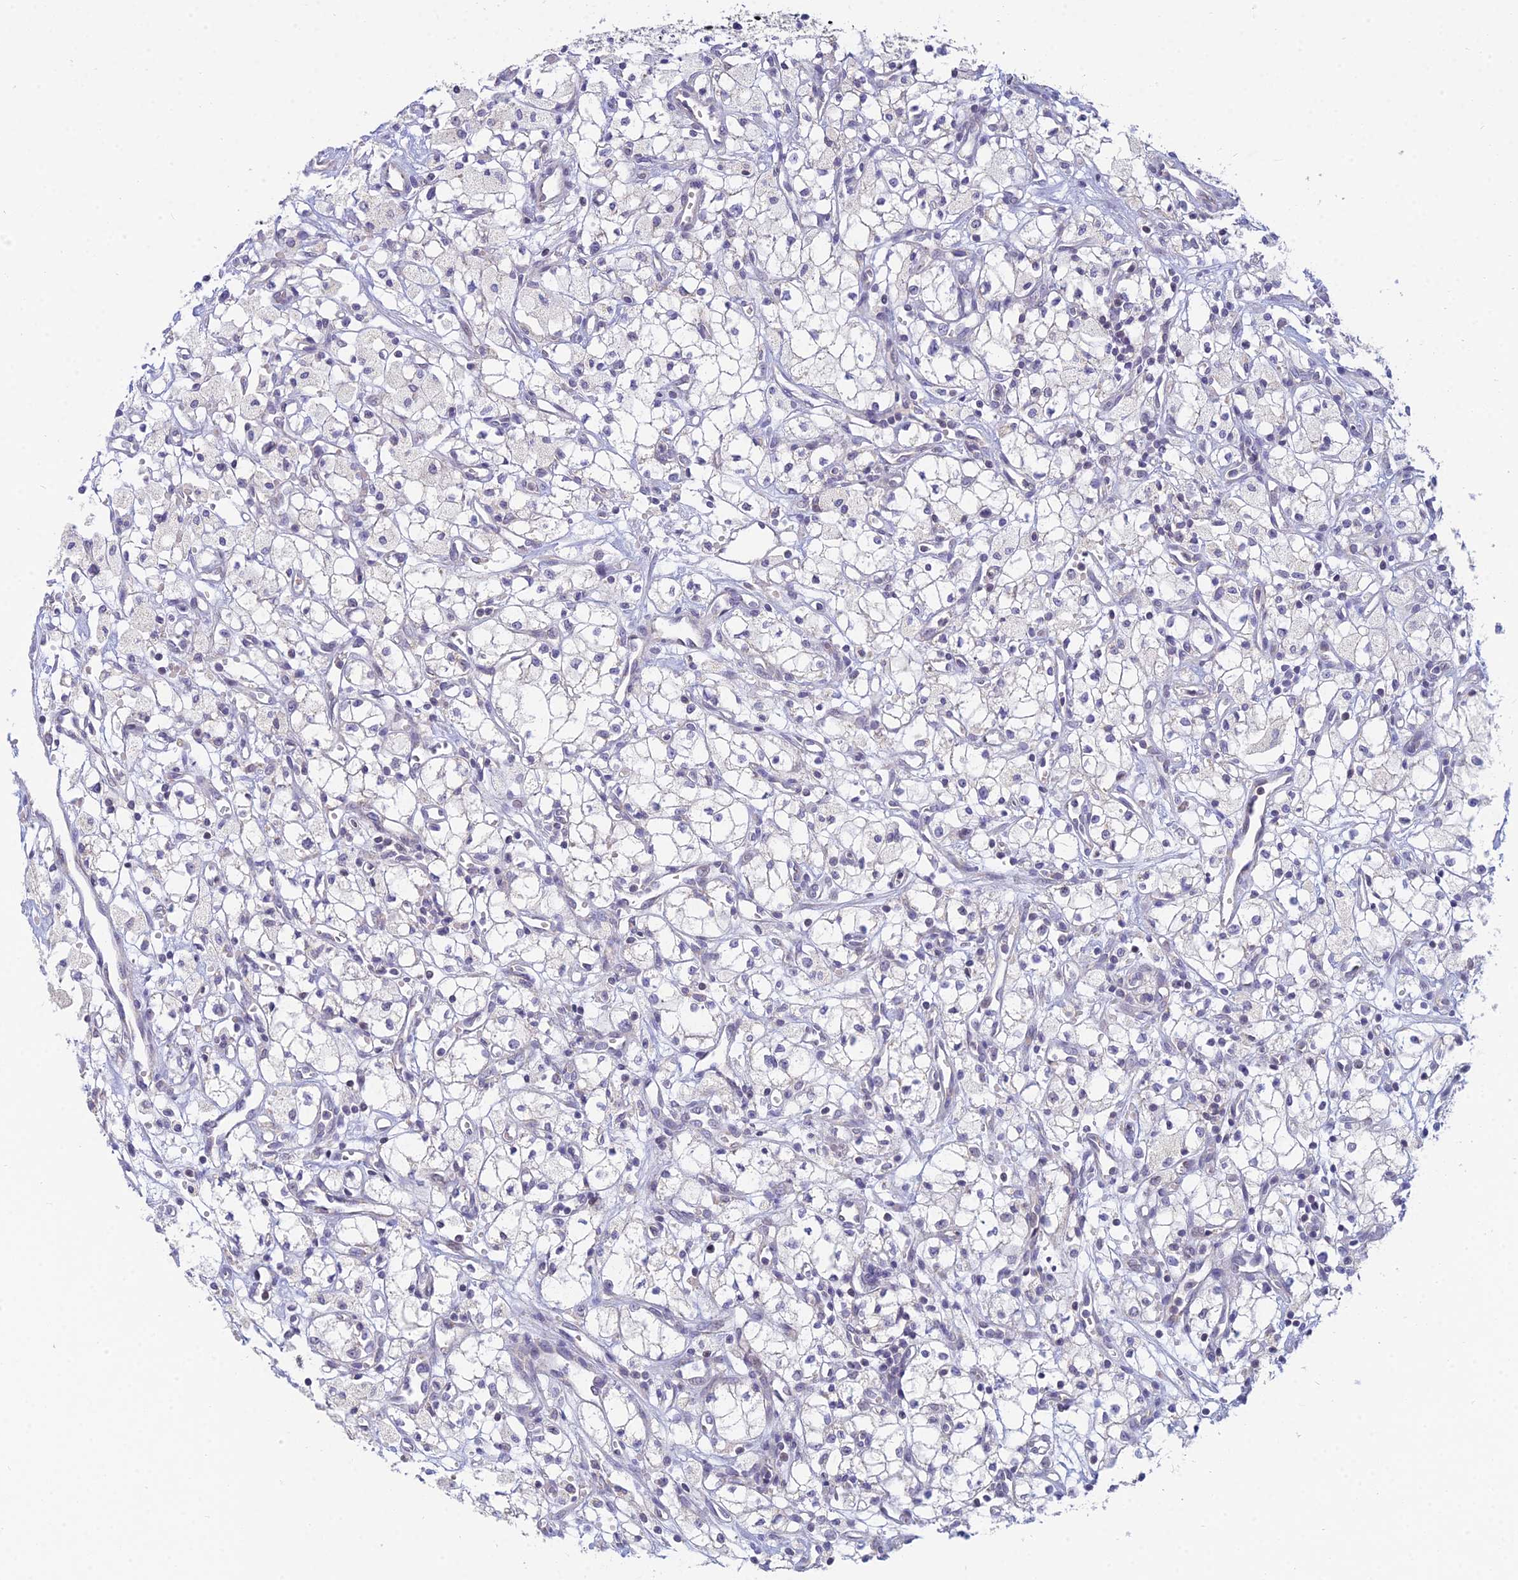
{"staining": {"intensity": "negative", "quantity": "none", "location": "none"}, "tissue": "renal cancer", "cell_type": "Tumor cells", "image_type": "cancer", "snomed": [{"axis": "morphology", "description": "Adenocarcinoma, NOS"}, {"axis": "topography", "description": "Kidney"}], "caption": "A high-resolution histopathology image shows immunohistochemistry staining of renal cancer (adenocarcinoma), which displays no significant positivity in tumor cells.", "gene": "CFAP206", "patient": {"sex": "male", "age": 59}}